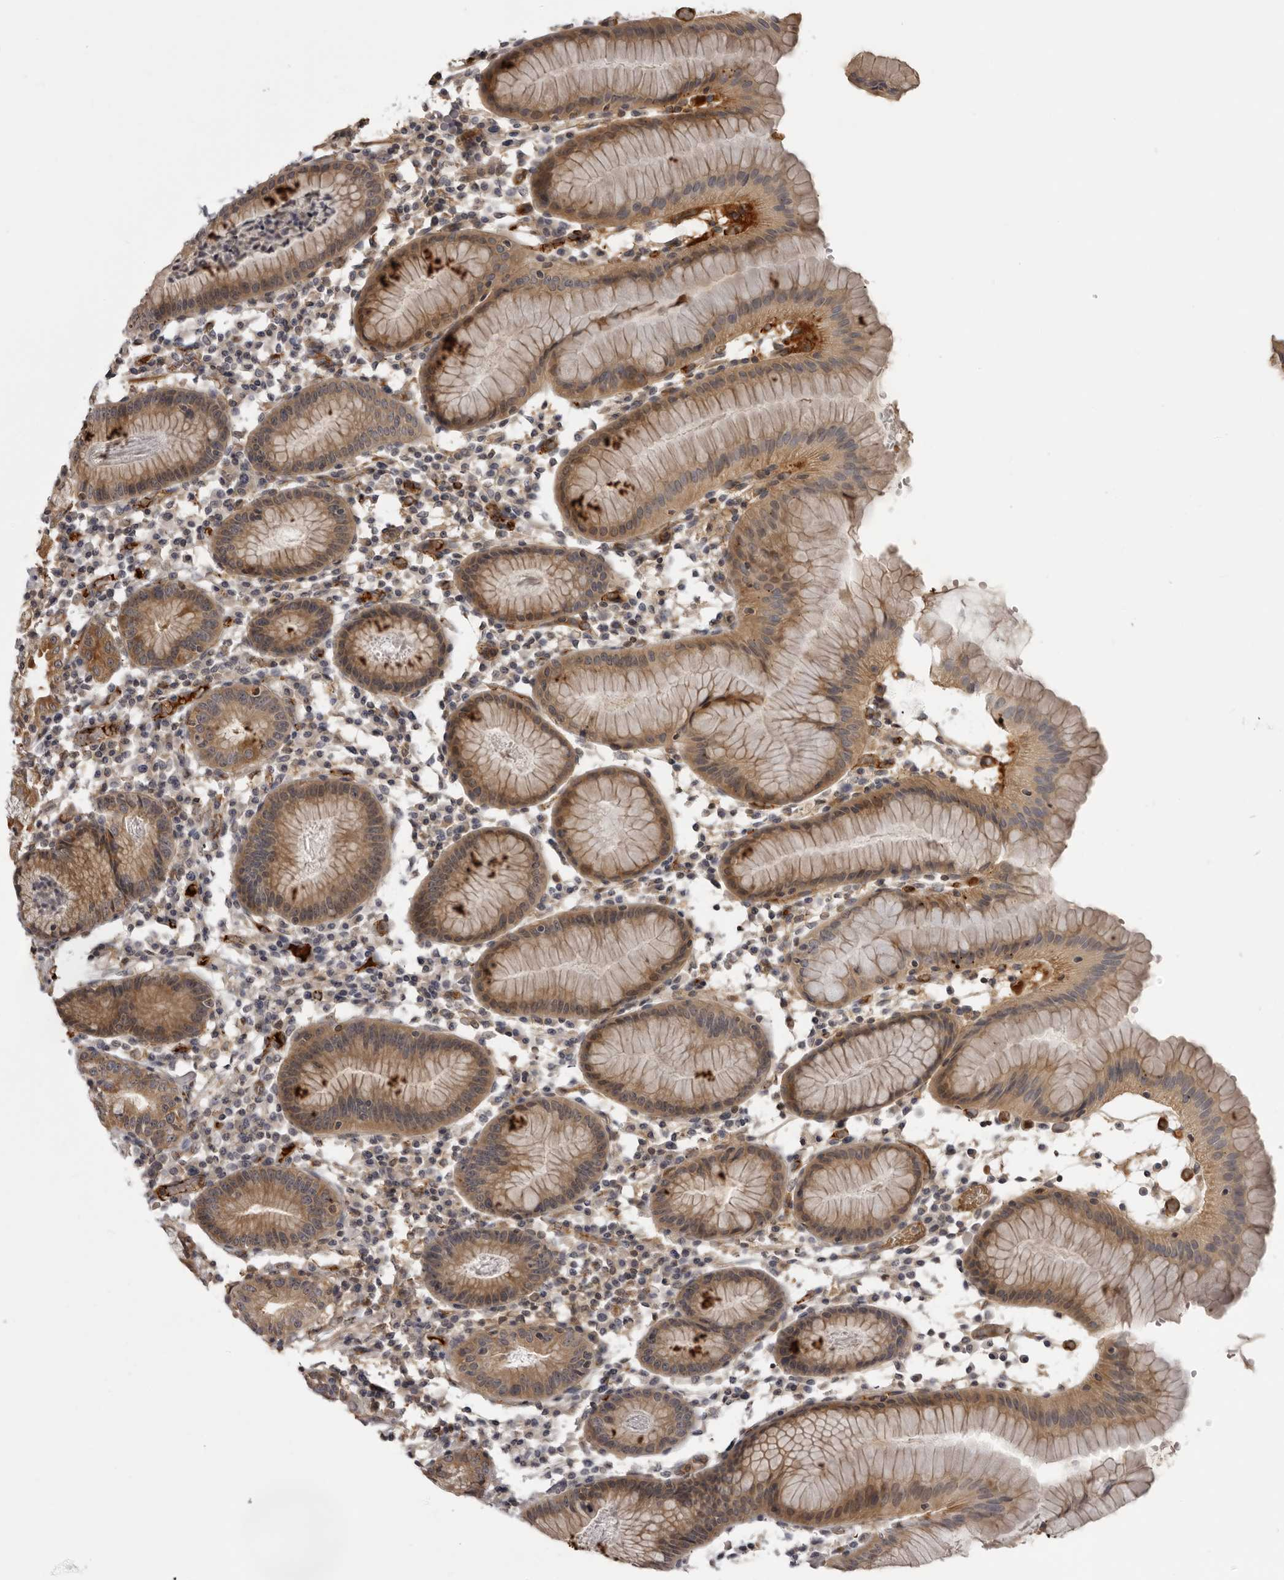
{"staining": {"intensity": "weak", "quantity": "25%-75%", "location": "cytoplasmic/membranous"}, "tissue": "stomach", "cell_type": "Glandular cells", "image_type": "normal", "snomed": [{"axis": "morphology", "description": "Normal tissue, NOS"}, {"axis": "topography", "description": "Stomach"}, {"axis": "topography", "description": "Stomach, lower"}], "caption": "Weak cytoplasmic/membranous positivity is seen in about 25%-75% of glandular cells in unremarkable stomach.", "gene": "PLEKHF2", "patient": {"sex": "female", "age": 75}}